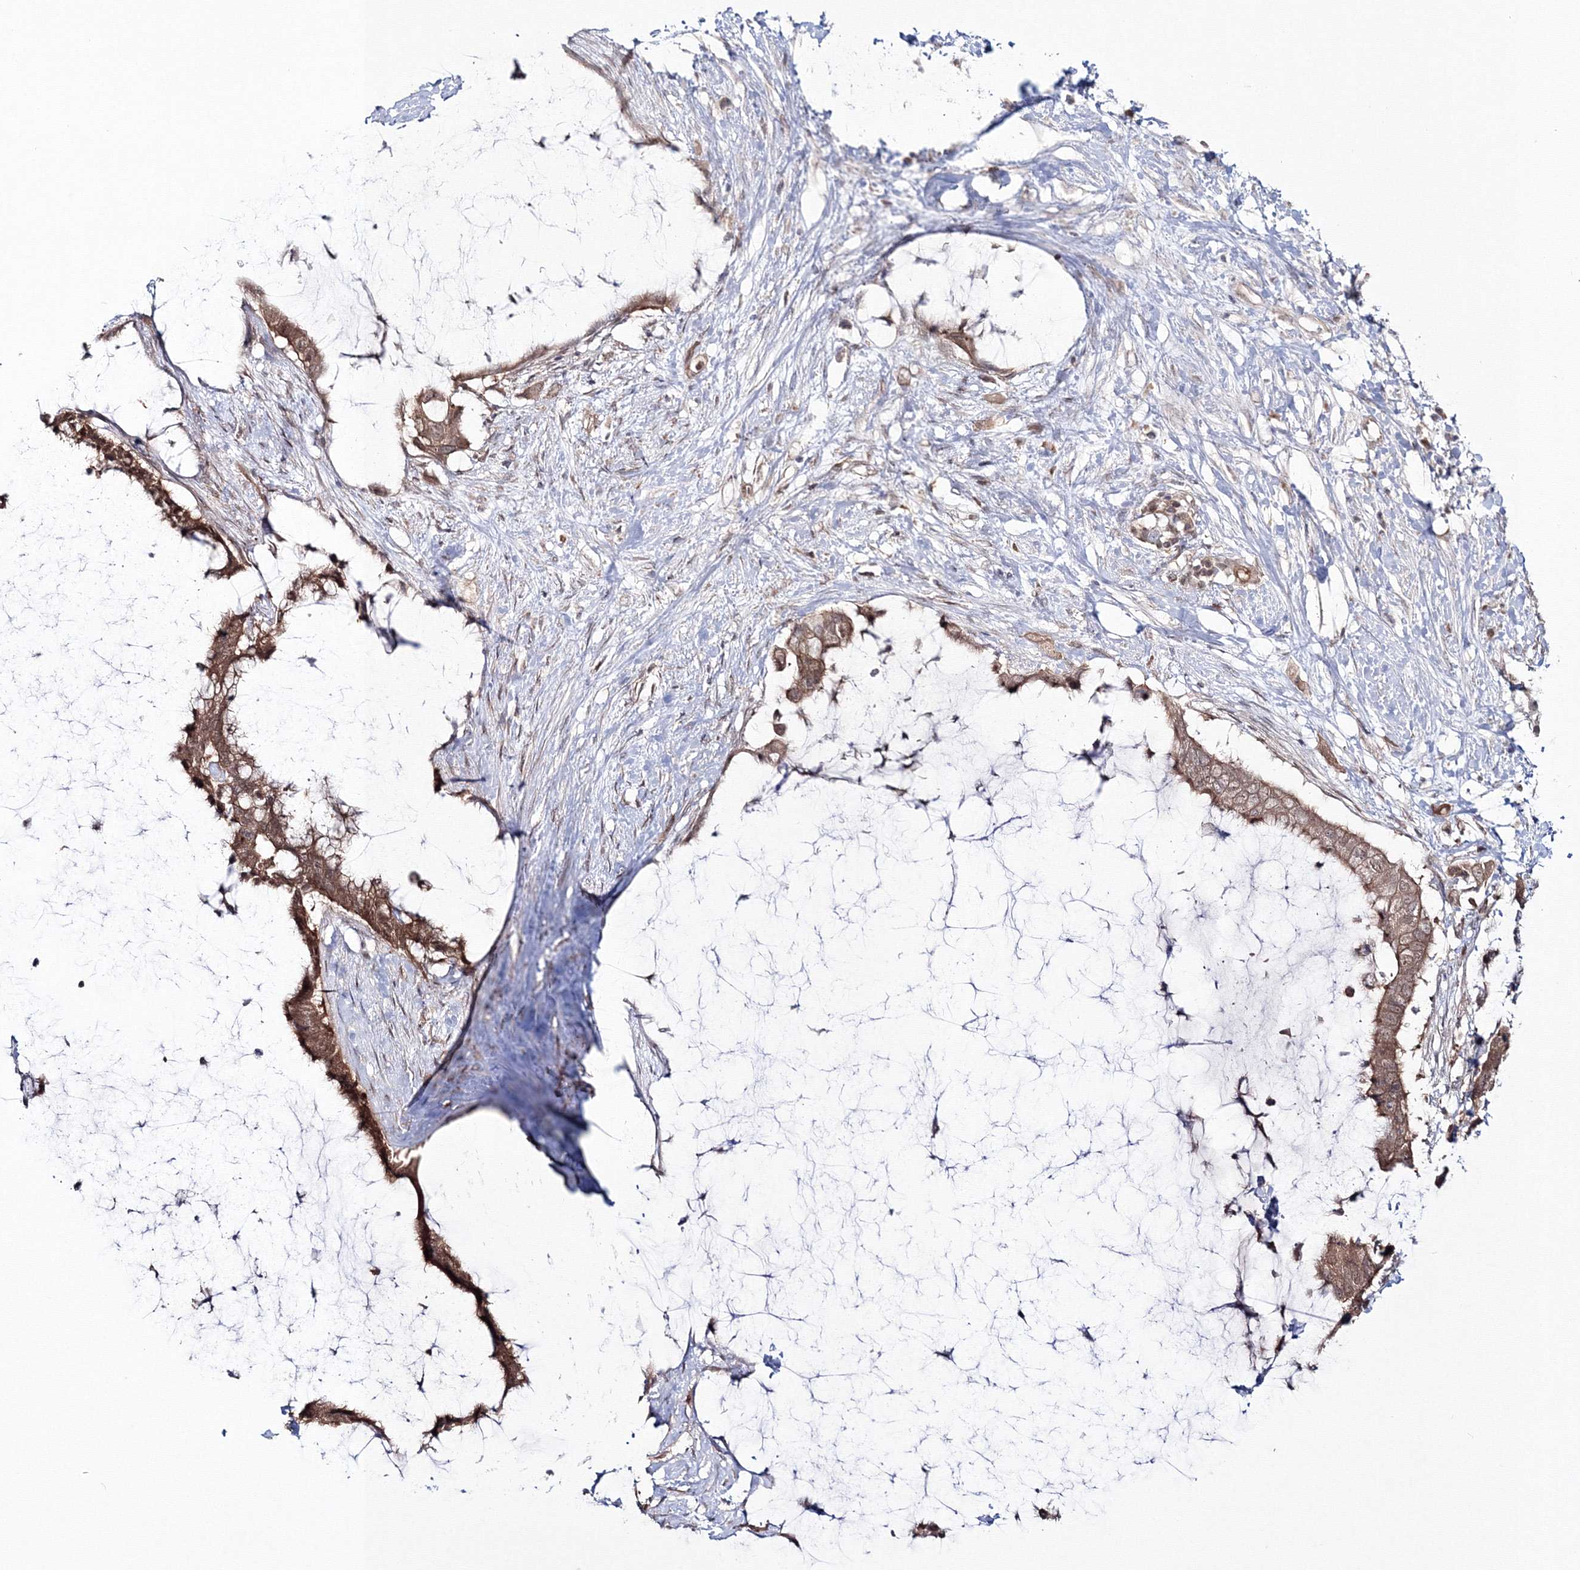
{"staining": {"intensity": "moderate", "quantity": ">75%", "location": "cytoplasmic/membranous"}, "tissue": "pancreatic cancer", "cell_type": "Tumor cells", "image_type": "cancer", "snomed": [{"axis": "morphology", "description": "Adenocarcinoma, NOS"}, {"axis": "topography", "description": "Pancreas"}], "caption": "A brown stain shows moderate cytoplasmic/membranous staining of a protein in human pancreatic cancer (adenocarcinoma) tumor cells.", "gene": "ZFAND6", "patient": {"sex": "male", "age": 41}}